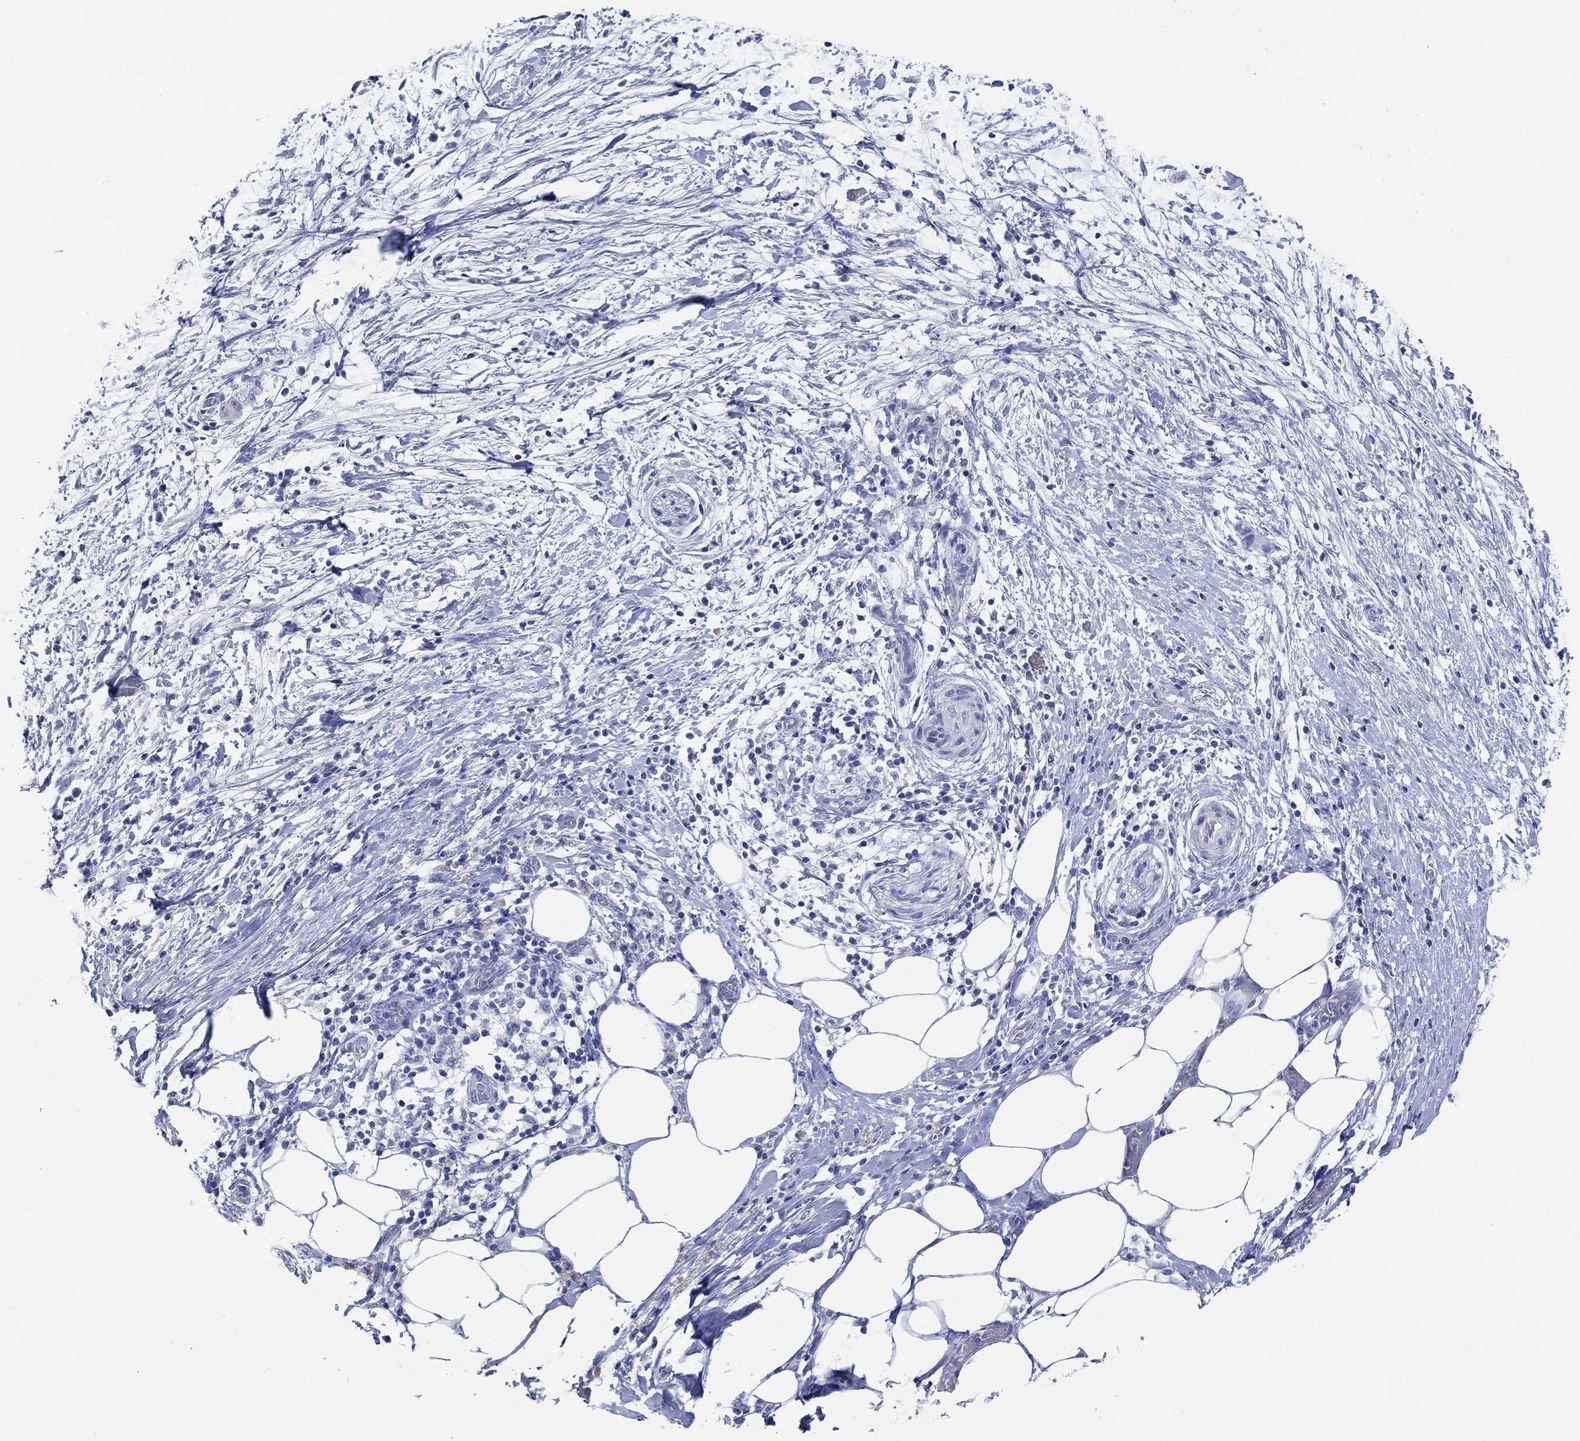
{"staining": {"intensity": "negative", "quantity": "none", "location": "none"}, "tissue": "pancreatic cancer", "cell_type": "Tumor cells", "image_type": "cancer", "snomed": [{"axis": "morphology", "description": "Adenocarcinoma, NOS"}, {"axis": "topography", "description": "Pancreas"}], "caption": "DAB immunohistochemical staining of human pancreatic adenocarcinoma reveals no significant staining in tumor cells.", "gene": "POU5F1", "patient": {"sex": "female", "age": 72}}